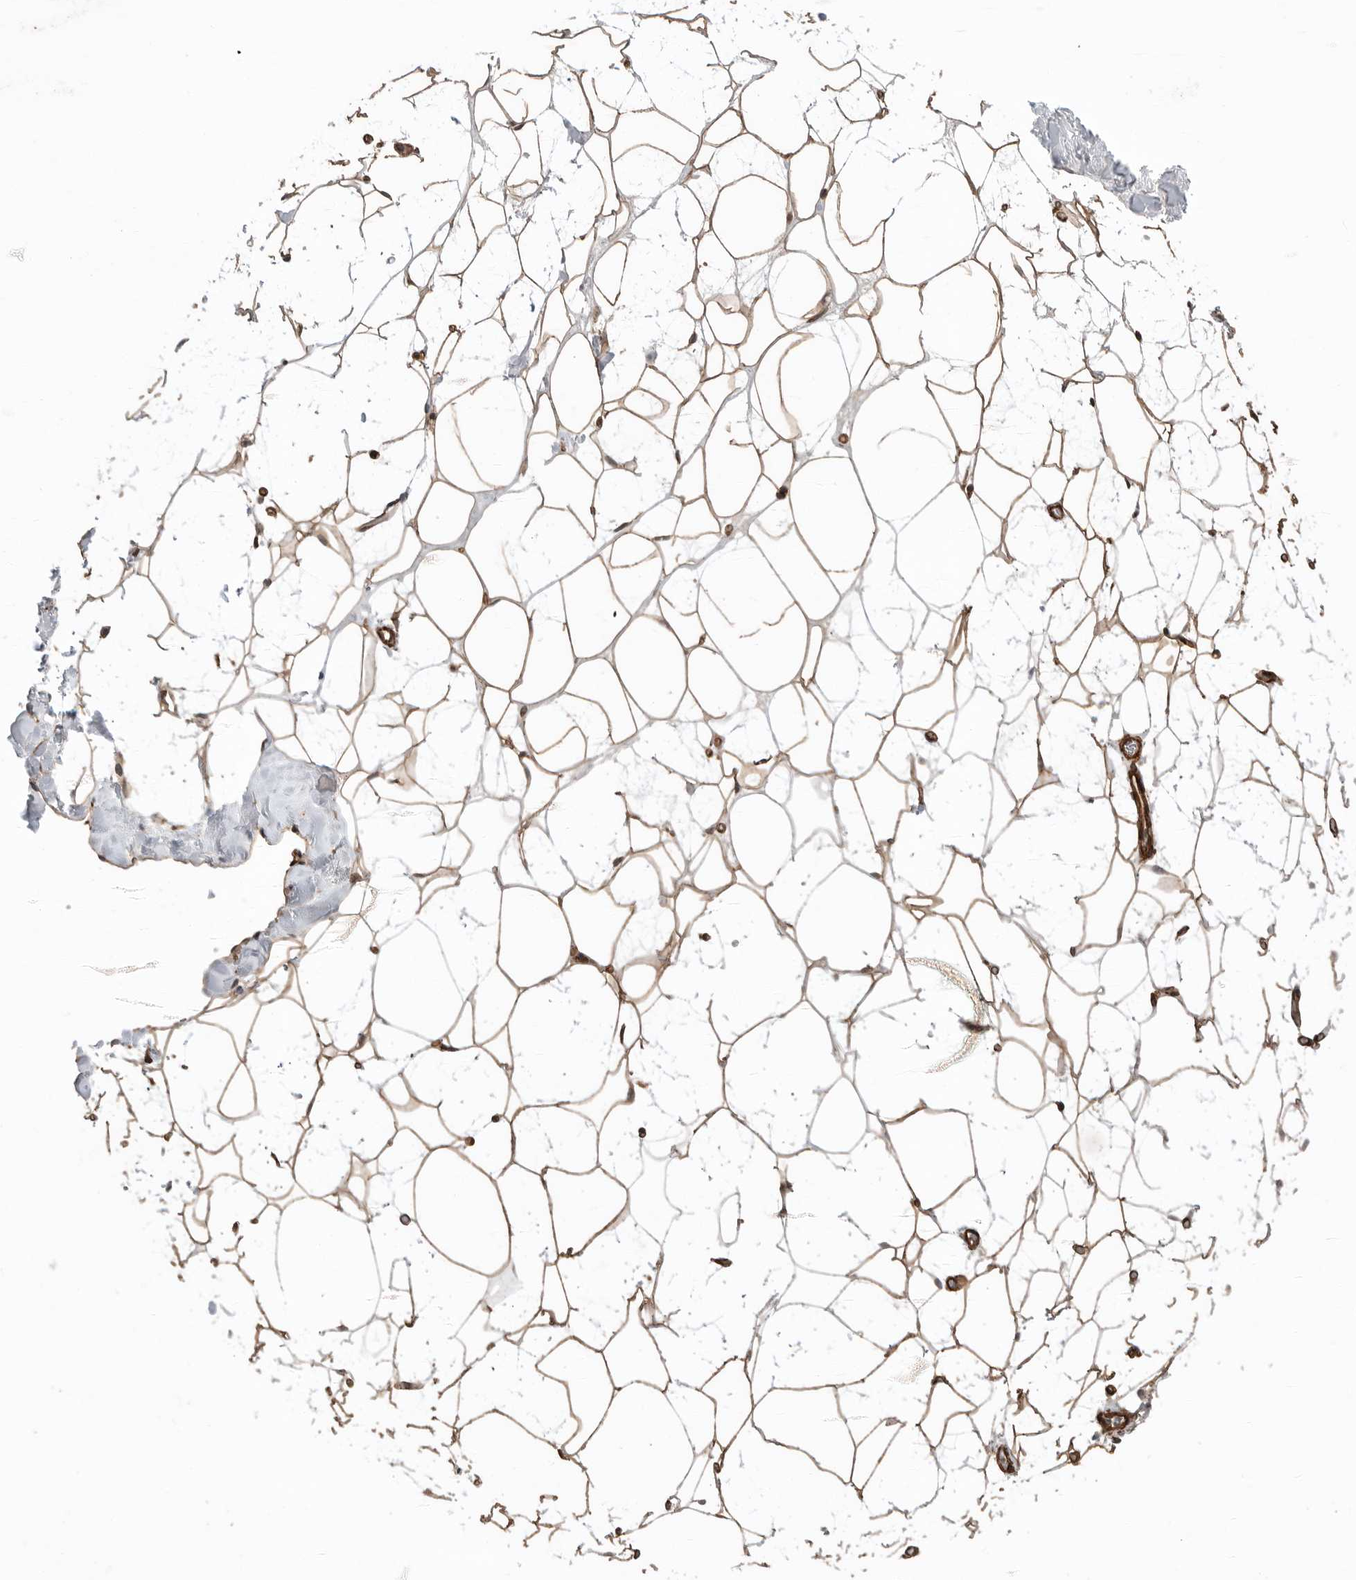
{"staining": {"intensity": "strong", "quantity": ">75%", "location": "cytoplasmic/membranous"}, "tissue": "adipose tissue", "cell_type": "Adipocytes", "image_type": "normal", "snomed": [{"axis": "morphology", "description": "Normal tissue, NOS"}, {"axis": "morphology", "description": "Fibrosis, NOS"}, {"axis": "topography", "description": "Breast"}, {"axis": "topography", "description": "Adipose tissue"}], "caption": "Adipose tissue stained with DAB immunohistochemistry demonstrates high levels of strong cytoplasmic/membranous expression in about >75% of adipocytes.", "gene": "PEAK1", "patient": {"sex": "female", "age": 39}}